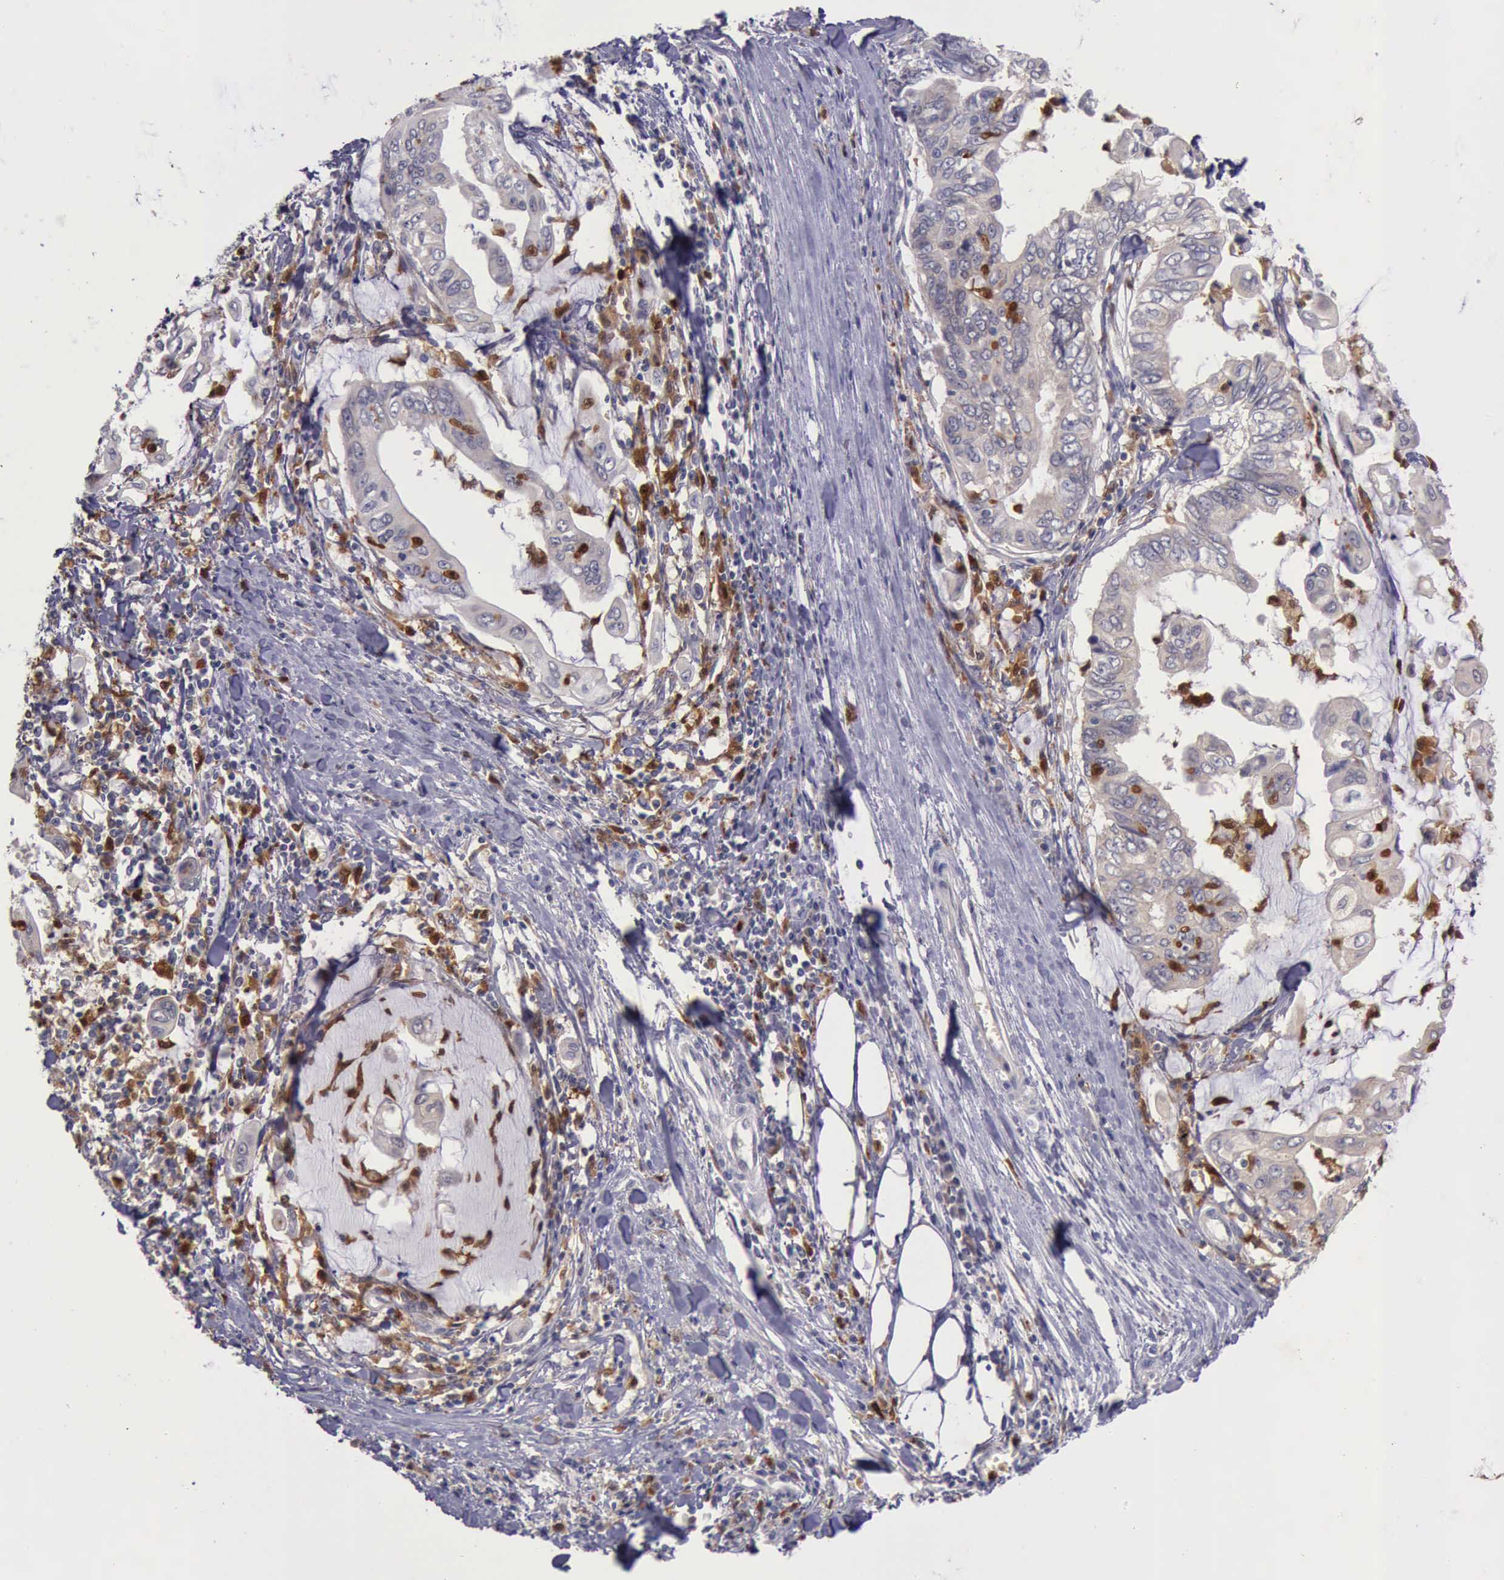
{"staining": {"intensity": "negative", "quantity": "none", "location": "none"}, "tissue": "stomach cancer", "cell_type": "Tumor cells", "image_type": "cancer", "snomed": [{"axis": "morphology", "description": "Adenocarcinoma, NOS"}, {"axis": "topography", "description": "Stomach, upper"}], "caption": "Immunohistochemical staining of human adenocarcinoma (stomach) demonstrates no significant positivity in tumor cells.", "gene": "CSTA", "patient": {"sex": "male", "age": 80}}